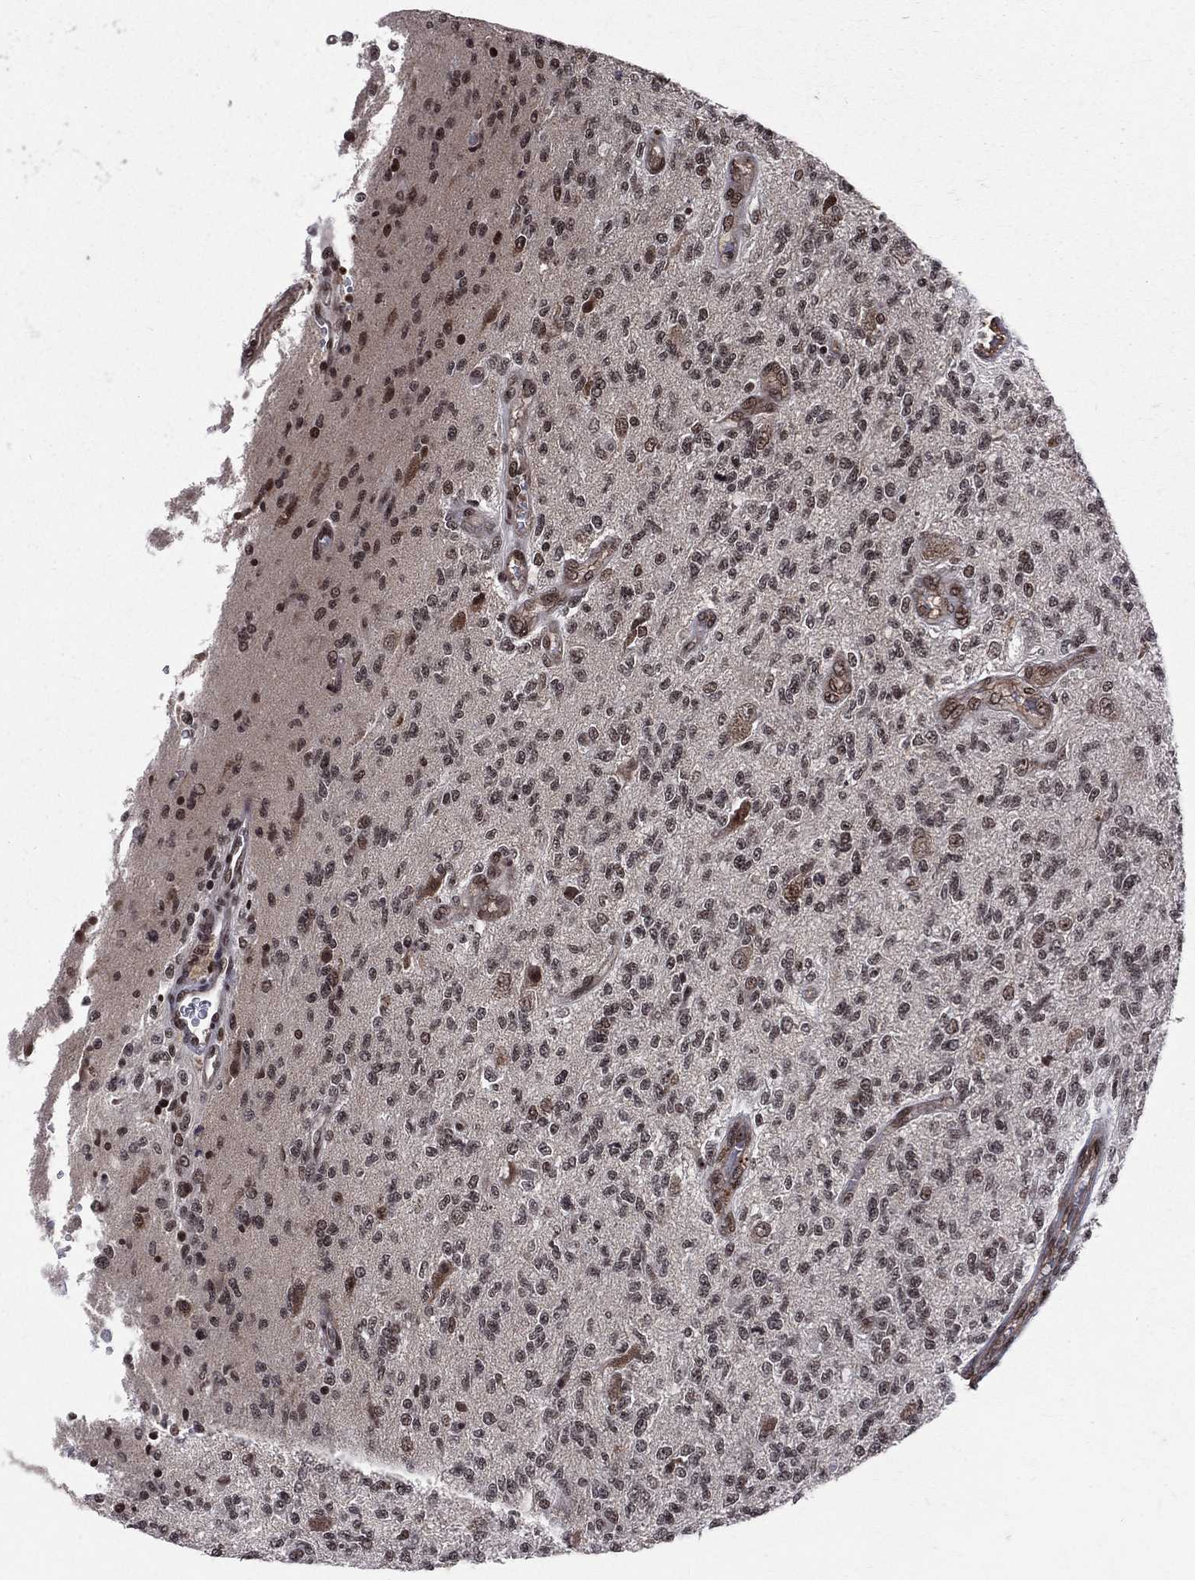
{"staining": {"intensity": "strong", "quantity": "25%-75%", "location": "nuclear"}, "tissue": "glioma", "cell_type": "Tumor cells", "image_type": "cancer", "snomed": [{"axis": "morphology", "description": "Glioma, malignant, High grade"}, {"axis": "topography", "description": "Brain"}], "caption": "Strong nuclear protein positivity is present in approximately 25%-75% of tumor cells in malignant high-grade glioma.", "gene": "SMC3", "patient": {"sex": "male", "age": 56}}